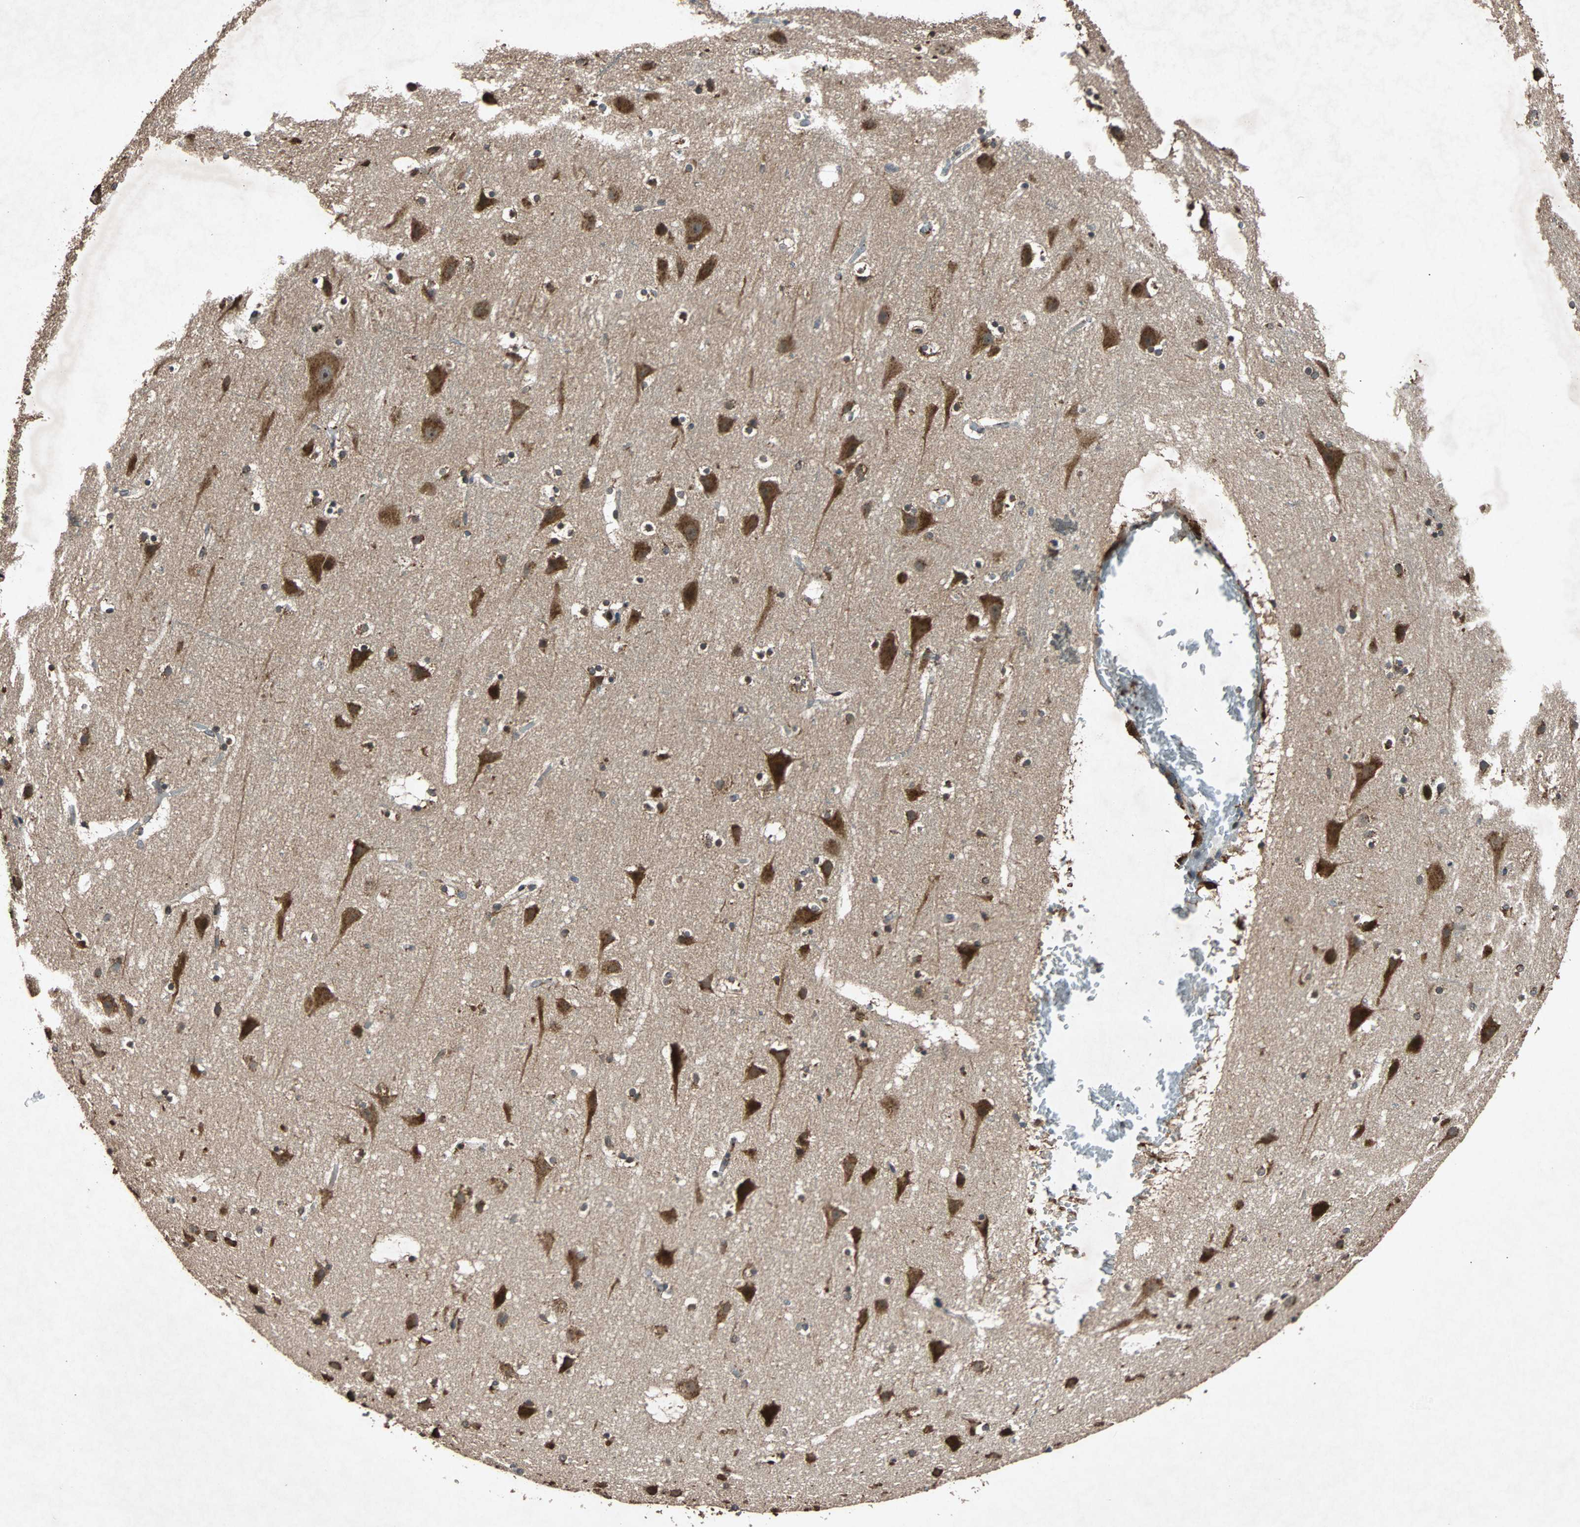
{"staining": {"intensity": "moderate", "quantity": "25%-75%", "location": "cytoplasmic/membranous,nuclear"}, "tissue": "cerebral cortex", "cell_type": "Endothelial cells", "image_type": "normal", "snomed": [{"axis": "morphology", "description": "Normal tissue, NOS"}, {"axis": "topography", "description": "Cerebral cortex"}], "caption": "The histopathology image displays staining of unremarkable cerebral cortex, revealing moderate cytoplasmic/membranous,nuclear protein positivity (brown color) within endothelial cells.", "gene": "USP31", "patient": {"sex": "male", "age": 45}}